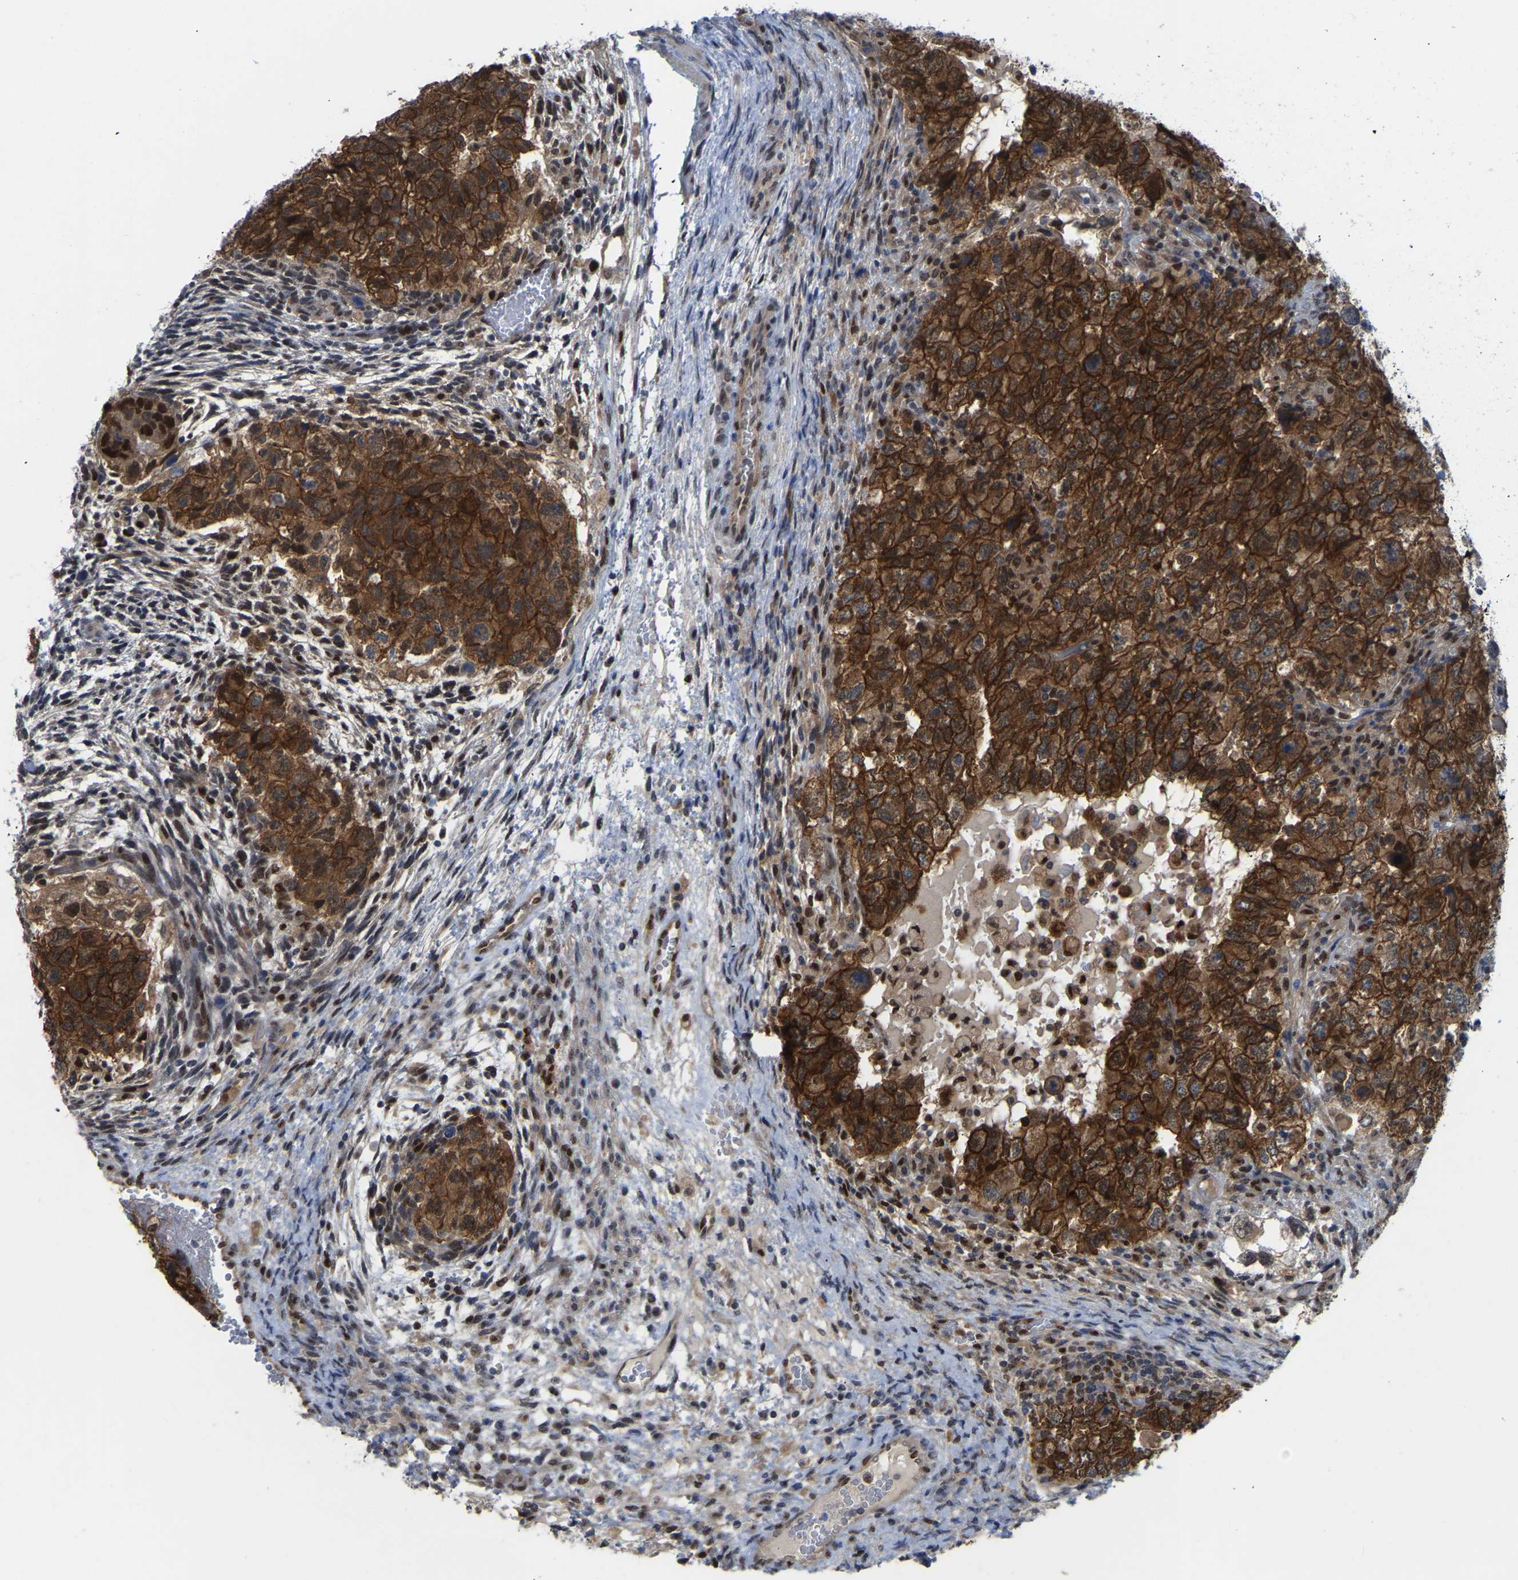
{"staining": {"intensity": "strong", "quantity": ">75%", "location": "cytoplasmic/membranous"}, "tissue": "testis cancer", "cell_type": "Tumor cells", "image_type": "cancer", "snomed": [{"axis": "morphology", "description": "Carcinoma, Embryonal, NOS"}, {"axis": "topography", "description": "Testis"}], "caption": "Strong cytoplasmic/membranous protein expression is present in about >75% of tumor cells in testis cancer (embryonal carcinoma).", "gene": "KLRG2", "patient": {"sex": "male", "age": 36}}